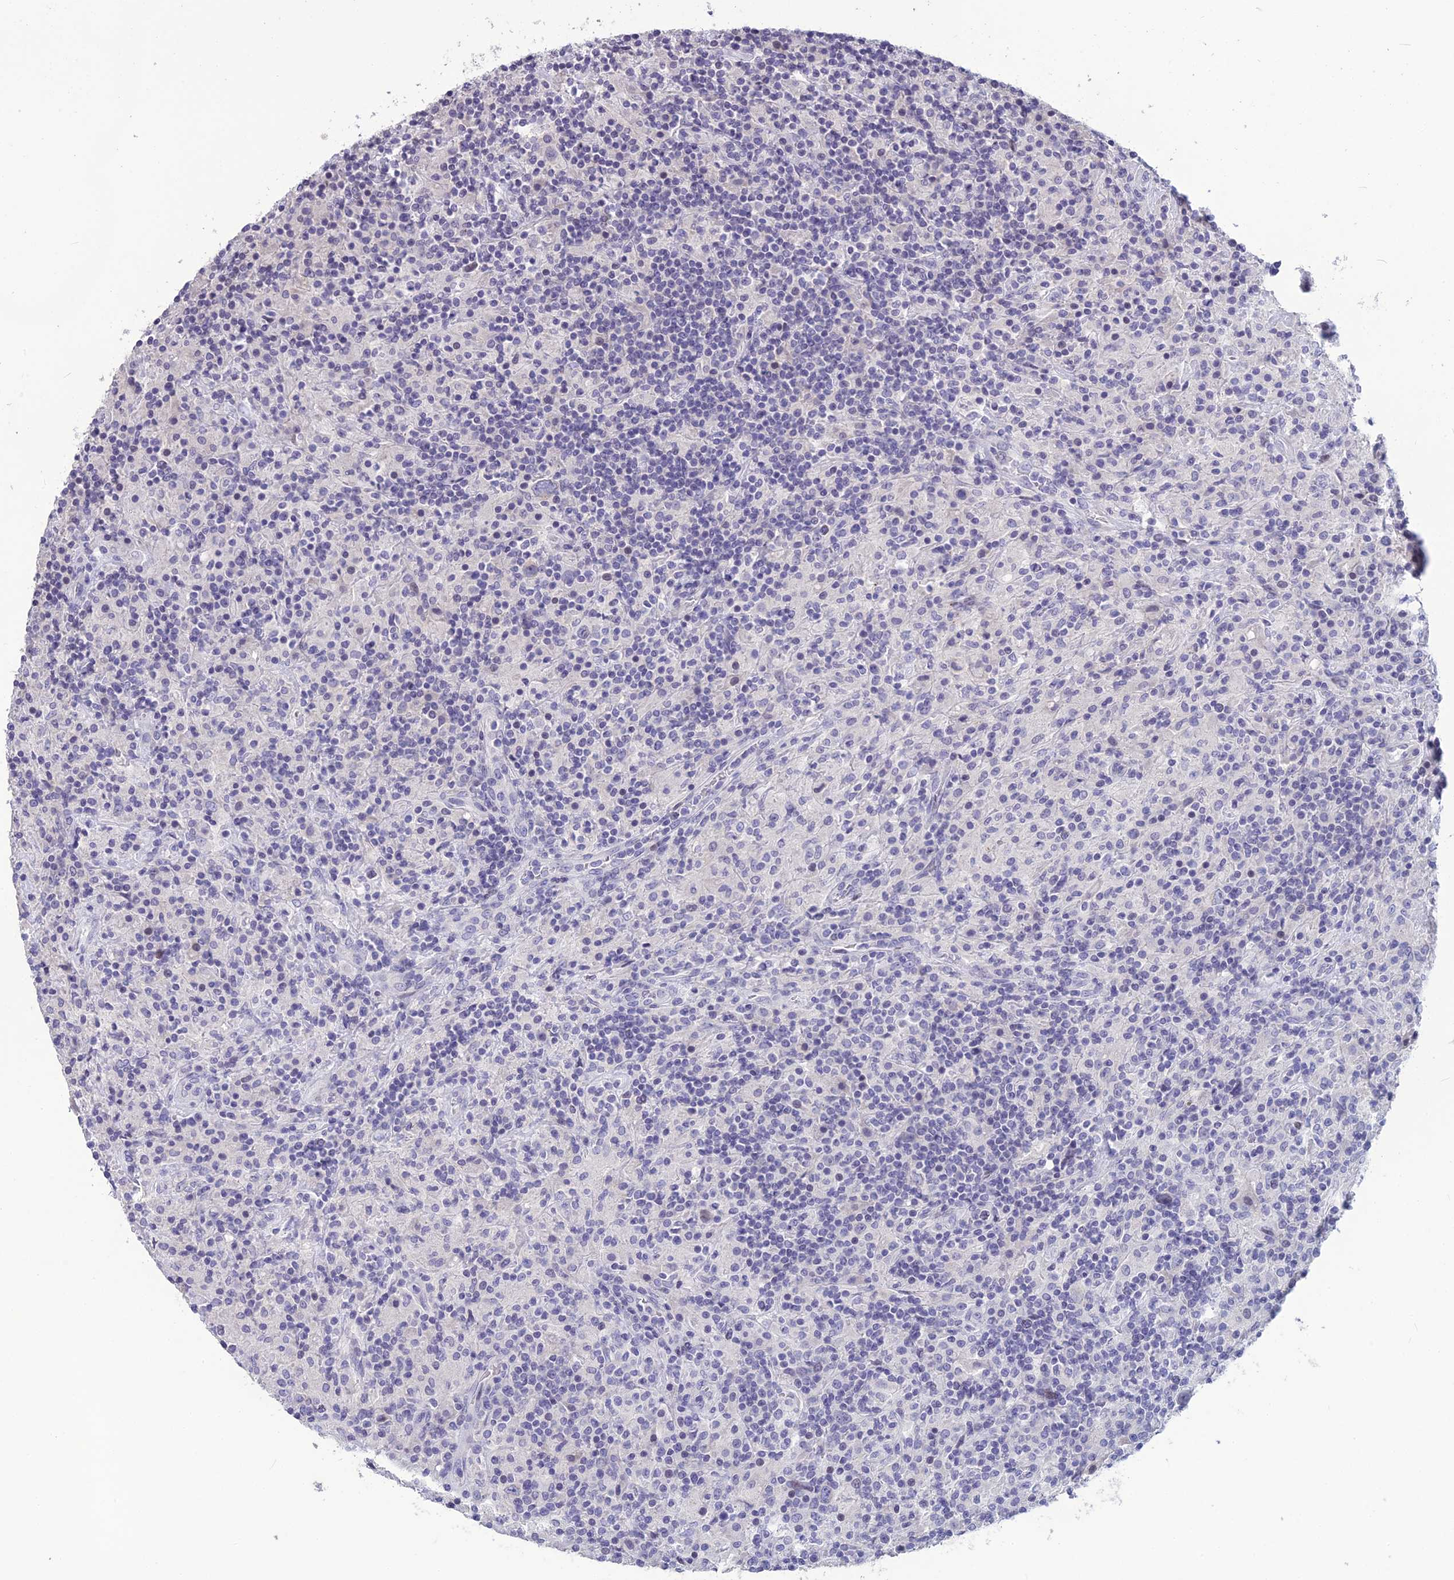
{"staining": {"intensity": "negative", "quantity": "none", "location": "none"}, "tissue": "lymphoma", "cell_type": "Tumor cells", "image_type": "cancer", "snomed": [{"axis": "morphology", "description": "Hodgkin's disease, NOS"}, {"axis": "topography", "description": "Lymph node"}], "caption": "A histopathology image of Hodgkin's disease stained for a protein demonstrates no brown staining in tumor cells.", "gene": "TMEM134", "patient": {"sex": "male", "age": 70}}